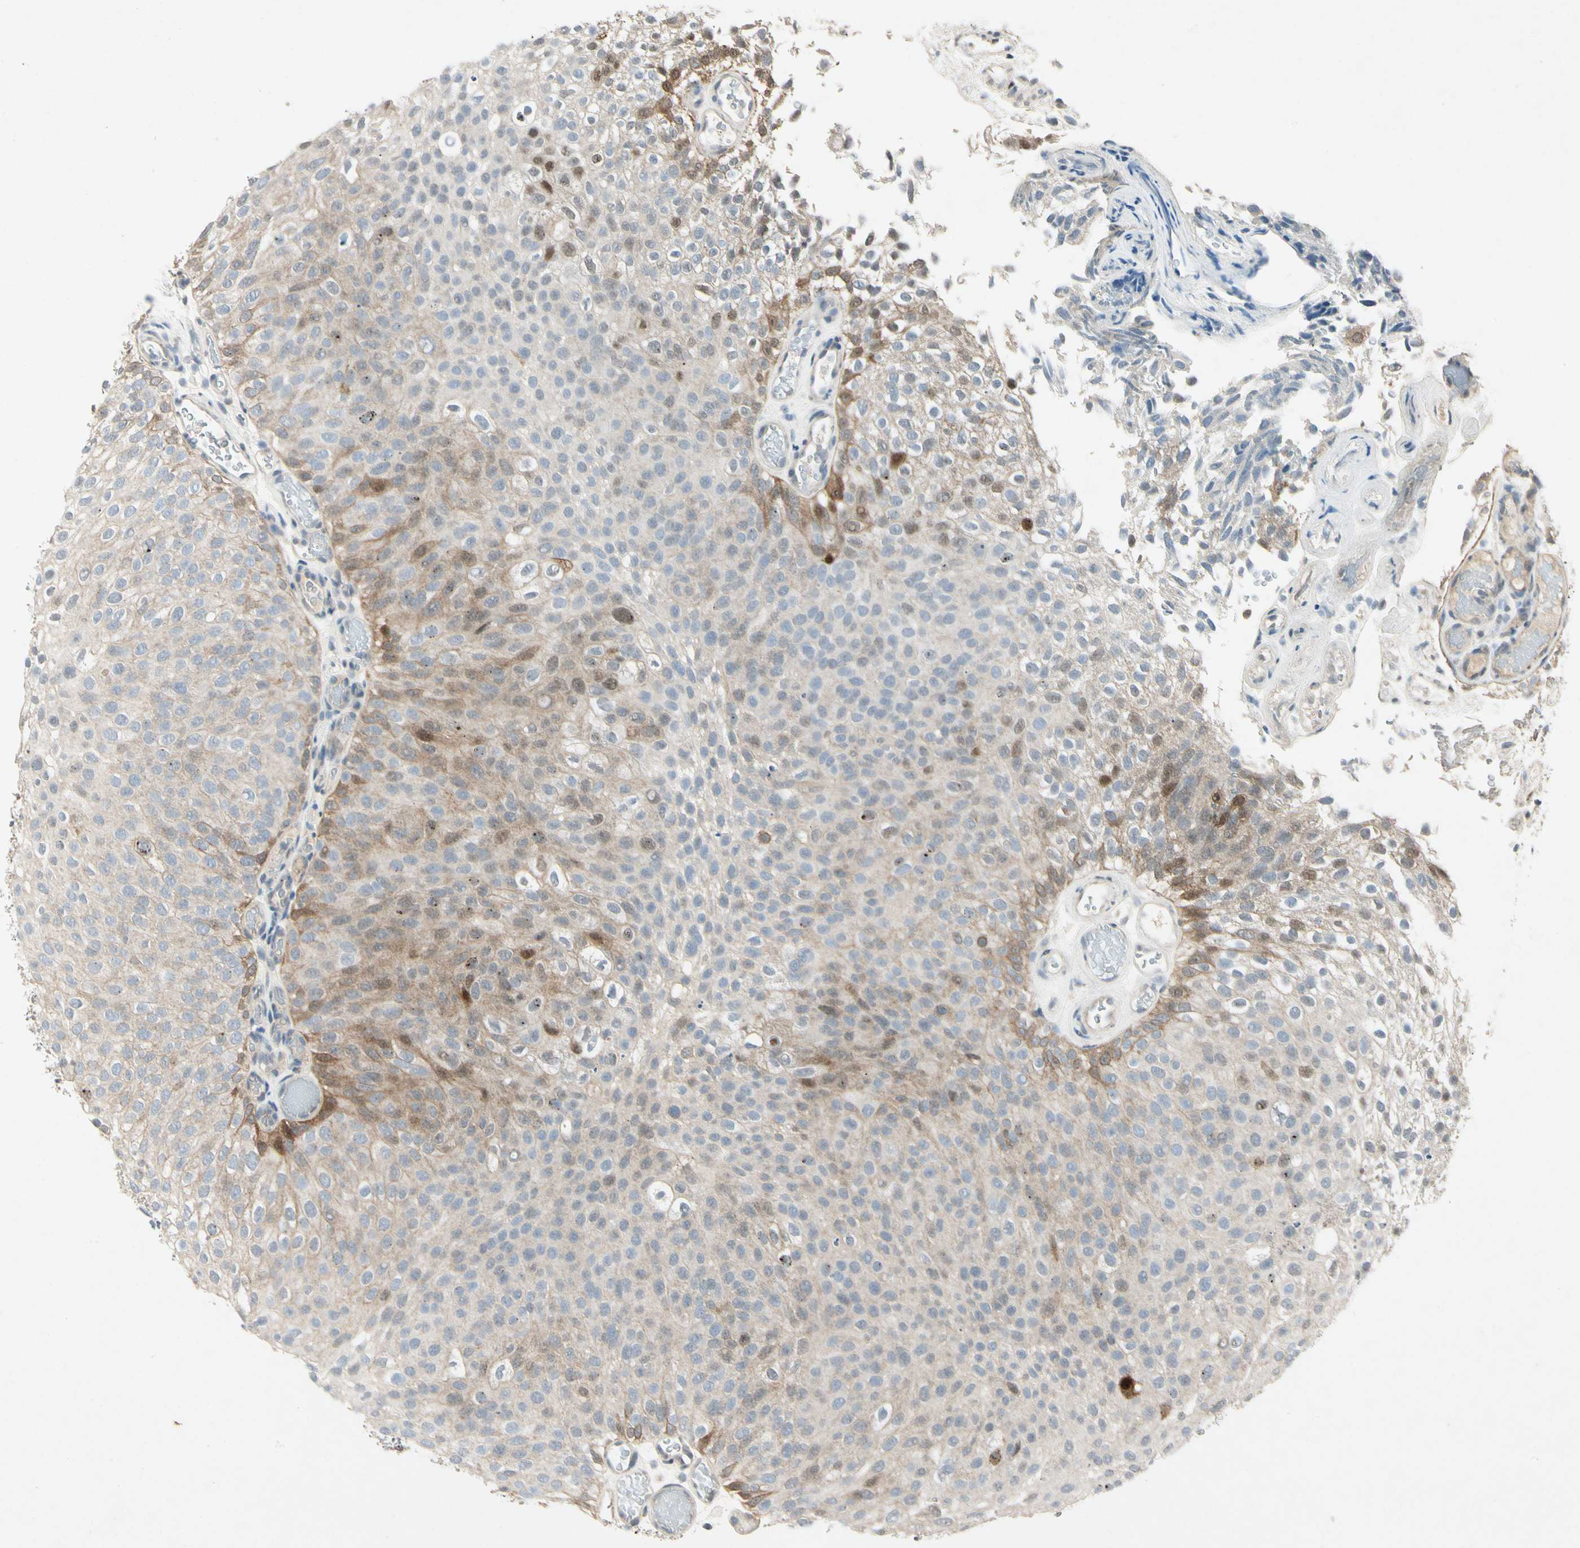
{"staining": {"intensity": "moderate", "quantity": "25%-75%", "location": "cytoplasmic/membranous,nuclear"}, "tissue": "urothelial cancer", "cell_type": "Tumor cells", "image_type": "cancer", "snomed": [{"axis": "morphology", "description": "Urothelial carcinoma, Low grade"}, {"axis": "topography", "description": "Urinary bladder"}], "caption": "A brown stain highlights moderate cytoplasmic/membranous and nuclear positivity of a protein in urothelial cancer tumor cells.", "gene": "HSPA1B", "patient": {"sex": "male", "age": 78}}